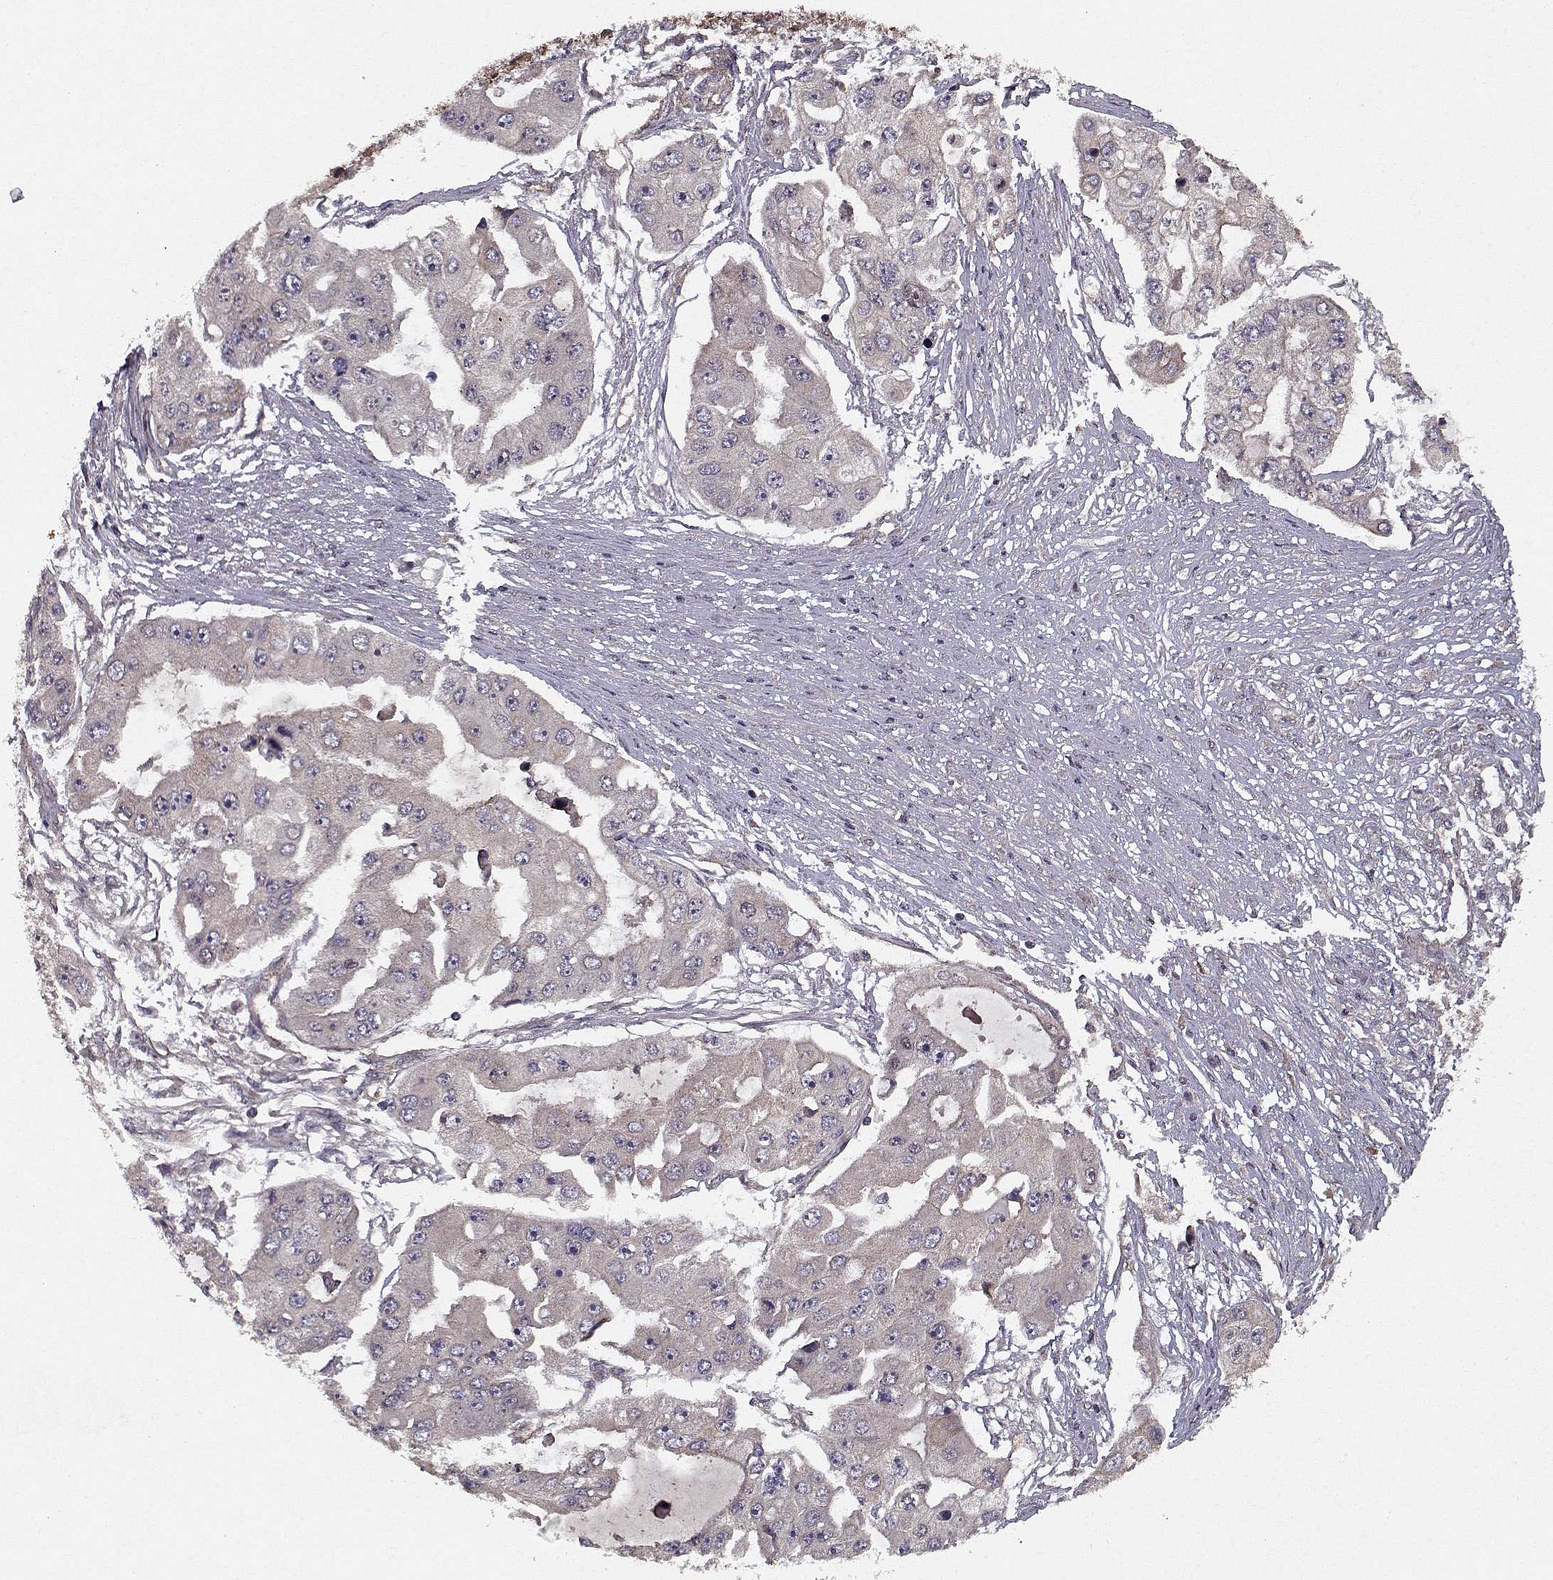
{"staining": {"intensity": "negative", "quantity": "none", "location": "none"}, "tissue": "ovarian cancer", "cell_type": "Tumor cells", "image_type": "cancer", "snomed": [{"axis": "morphology", "description": "Cystadenocarcinoma, serous, NOS"}, {"axis": "topography", "description": "Ovary"}], "caption": "Tumor cells show no significant staining in ovarian cancer (serous cystadenocarcinoma). (Stains: DAB IHC with hematoxylin counter stain, Microscopy: brightfield microscopy at high magnification).", "gene": "PPP1R12A", "patient": {"sex": "female", "age": 56}}